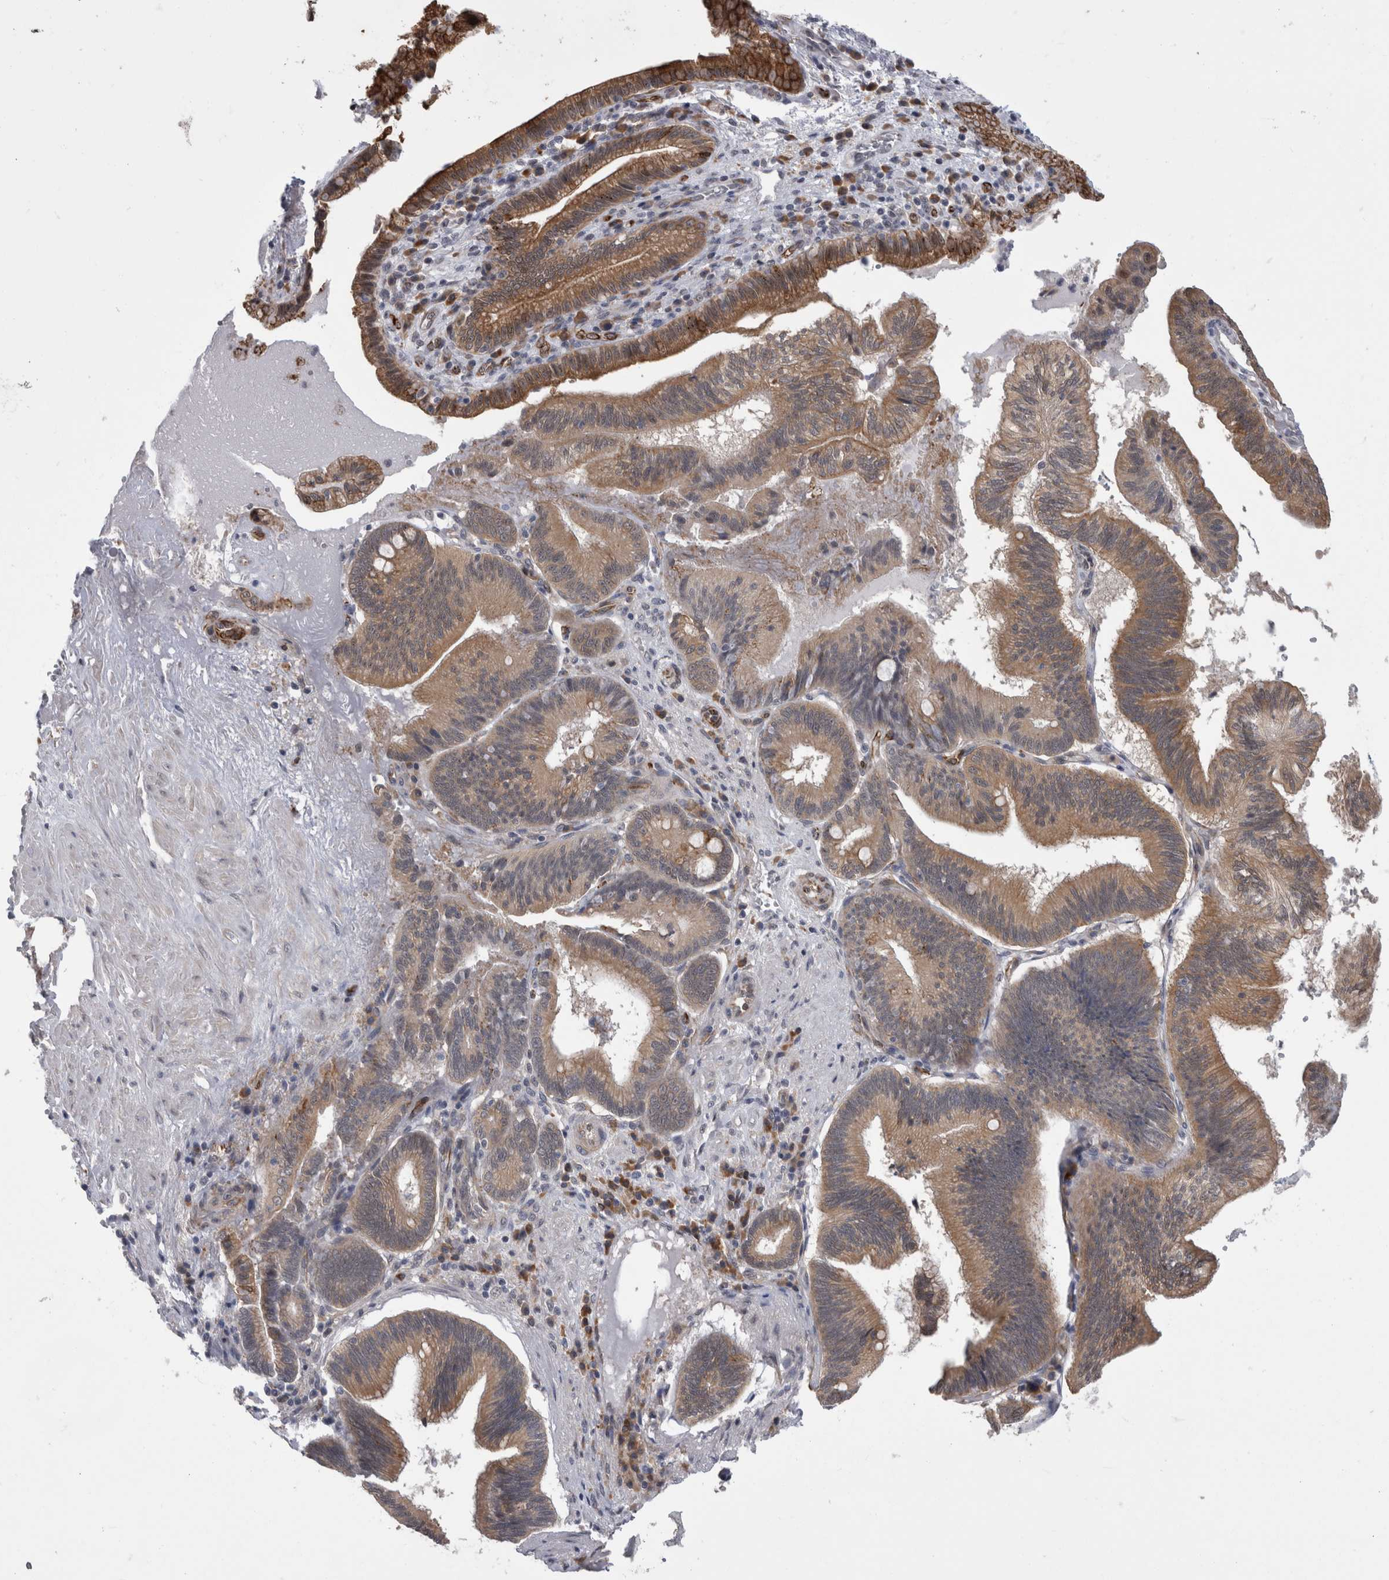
{"staining": {"intensity": "moderate", "quantity": "25%-75%", "location": "cytoplasmic/membranous"}, "tissue": "pancreatic cancer", "cell_type": "Tumor cells", "image_type": "cancer", "snomed": [{"axis": "morphology", "description": "Adenocarcinoma, NOS"}, {"axis": "topography", "description": "Pancreas"}], "caption": "Moderate cytoplasmic/membranous staining is present in about 25%-75% of tumor cells in pancreatic adenocarcinoma.", "gene": "FAM83H", "patient": {"sex": "male", "age": 82}}